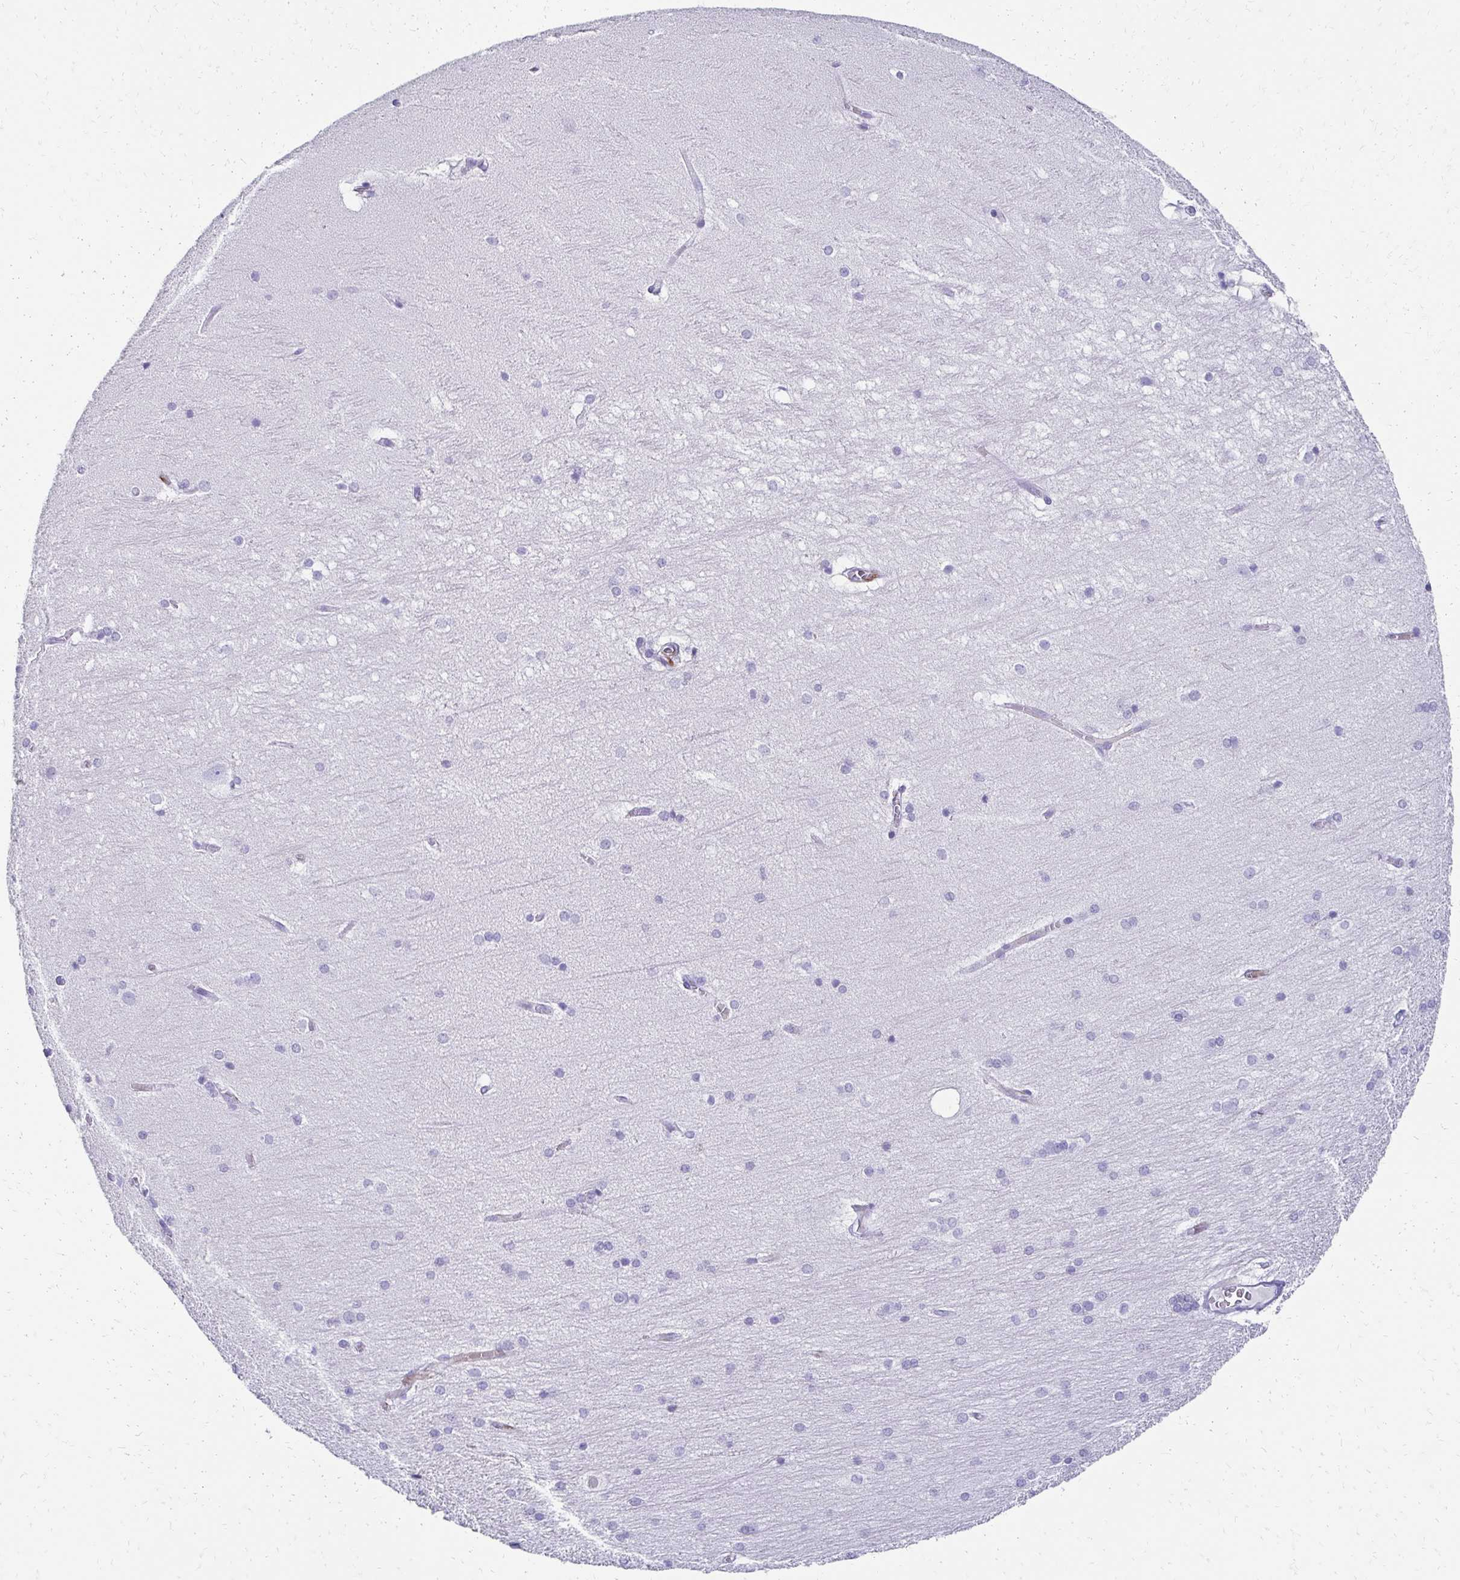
{"staining": {"intensity": "negative", "quantity": "none", "location": "none"}, "tissue": "hippocampus", "cell_type": "Glial cells", "image_type": "normal", "snomed": [{"axis": "morphology", "description": "Normal tissue, NOS"}, {"axis": "topography", "description": "Cerebral cortex"}, {"axis": "topography", "description": "Hippocampus"}], "caption": "Glial cells show no significant expression in unremarkable hippocampus. Brightfield microscopy of immunohistochemistry stained with DAB (3,3'-diaminobenzidine) (brown) and hematoxylin (blue), captured at high magnification.", "gene": "TMEM54", "patient": {"sex": "female", "age": 19}}